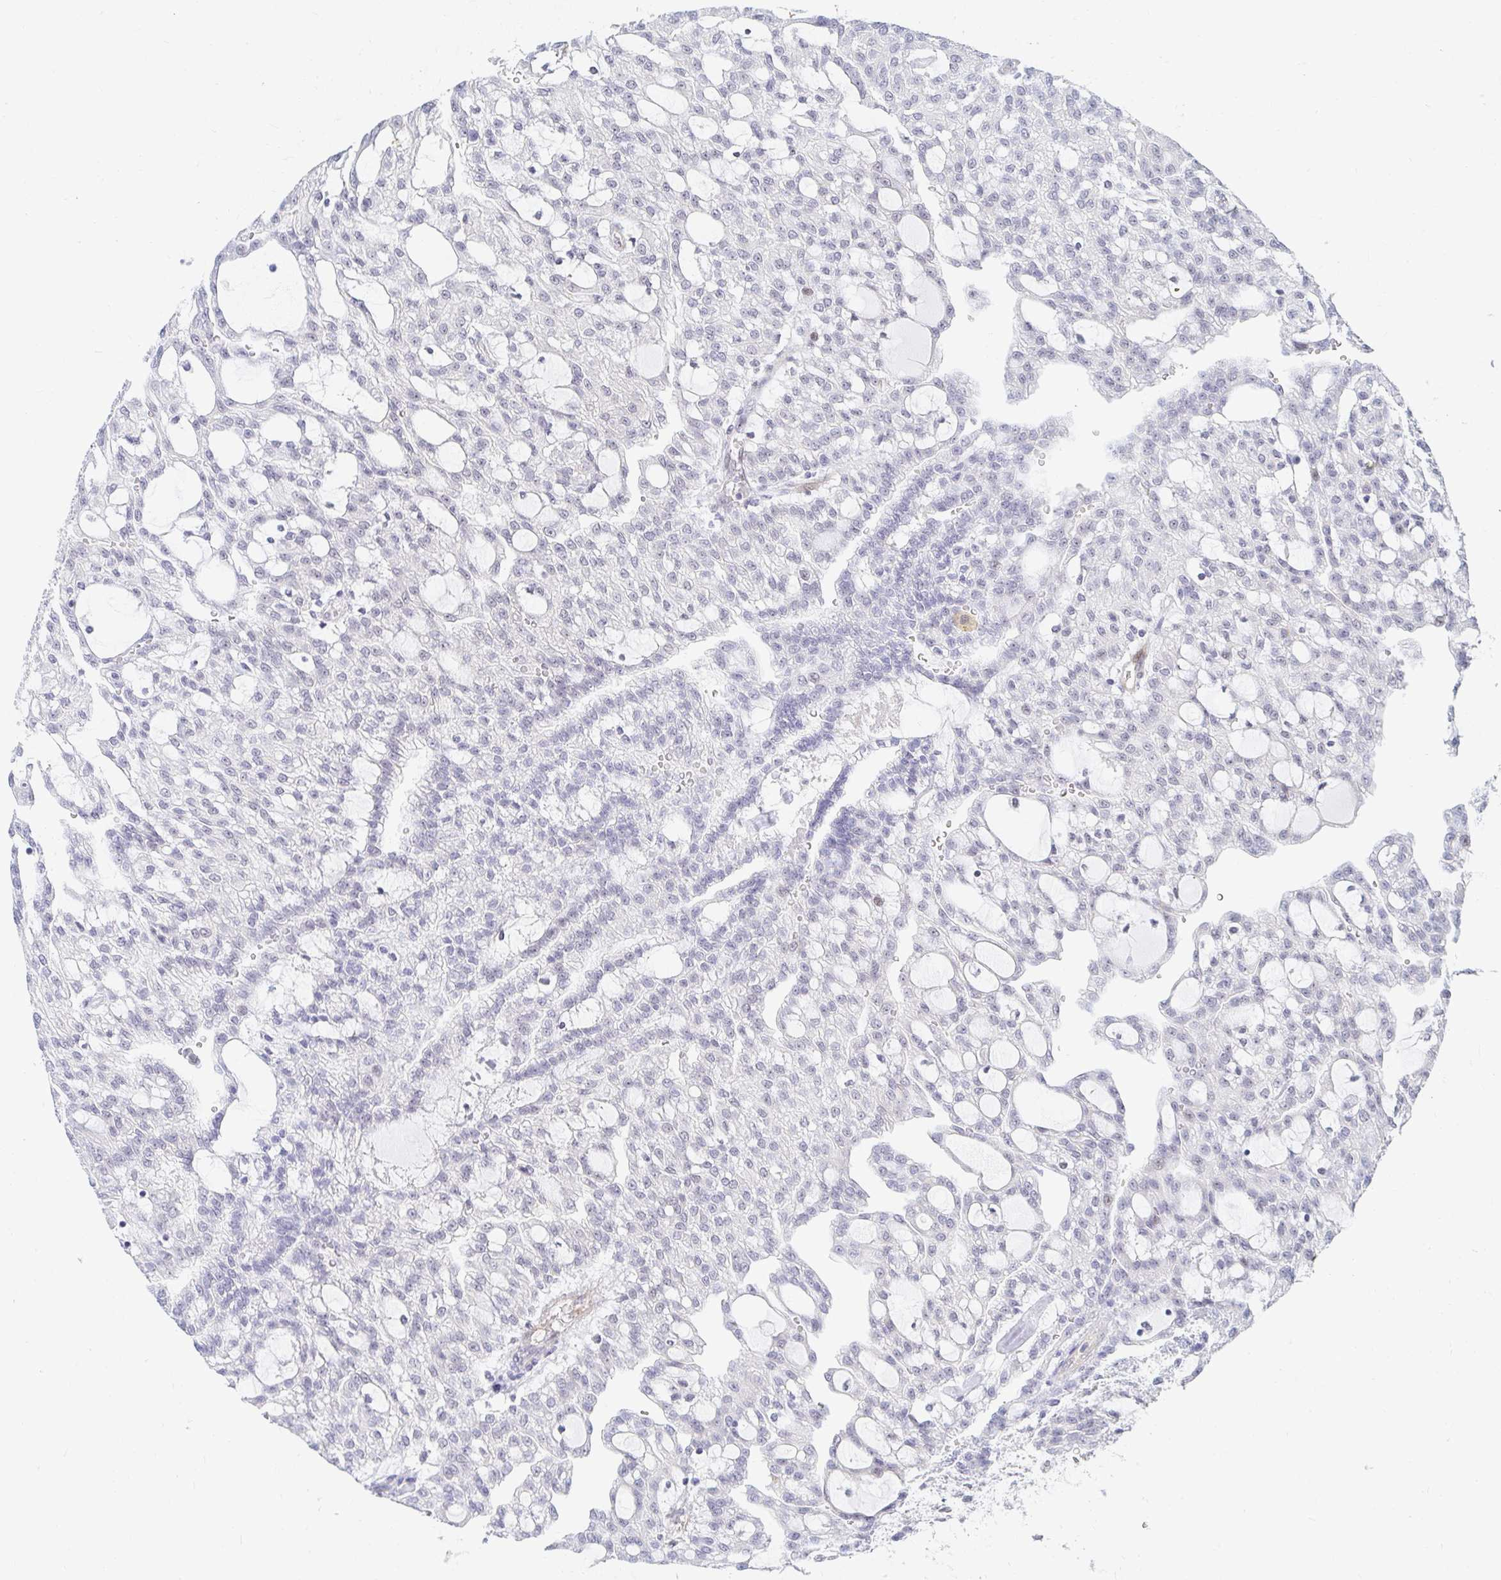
{"staining": {"intensity": "weak", "quantity": "<25%", "location": "nuclear"}, "tissue": "renal cancer", "cell_type": "Tumor cells", "image_type": "cancer", "snomed": [{"axis": "morphology", "description": "Adenocarcinoma, NOS"}, {"axis": "topography", "description": "Kidney"}], "caption": "DAB immunohistochemical staining of adenocarcinoma (renal) displays no significant positivity in tumor cells.", "gene": "COL28A1", "patient": {"sex": "male", "age": 63}}